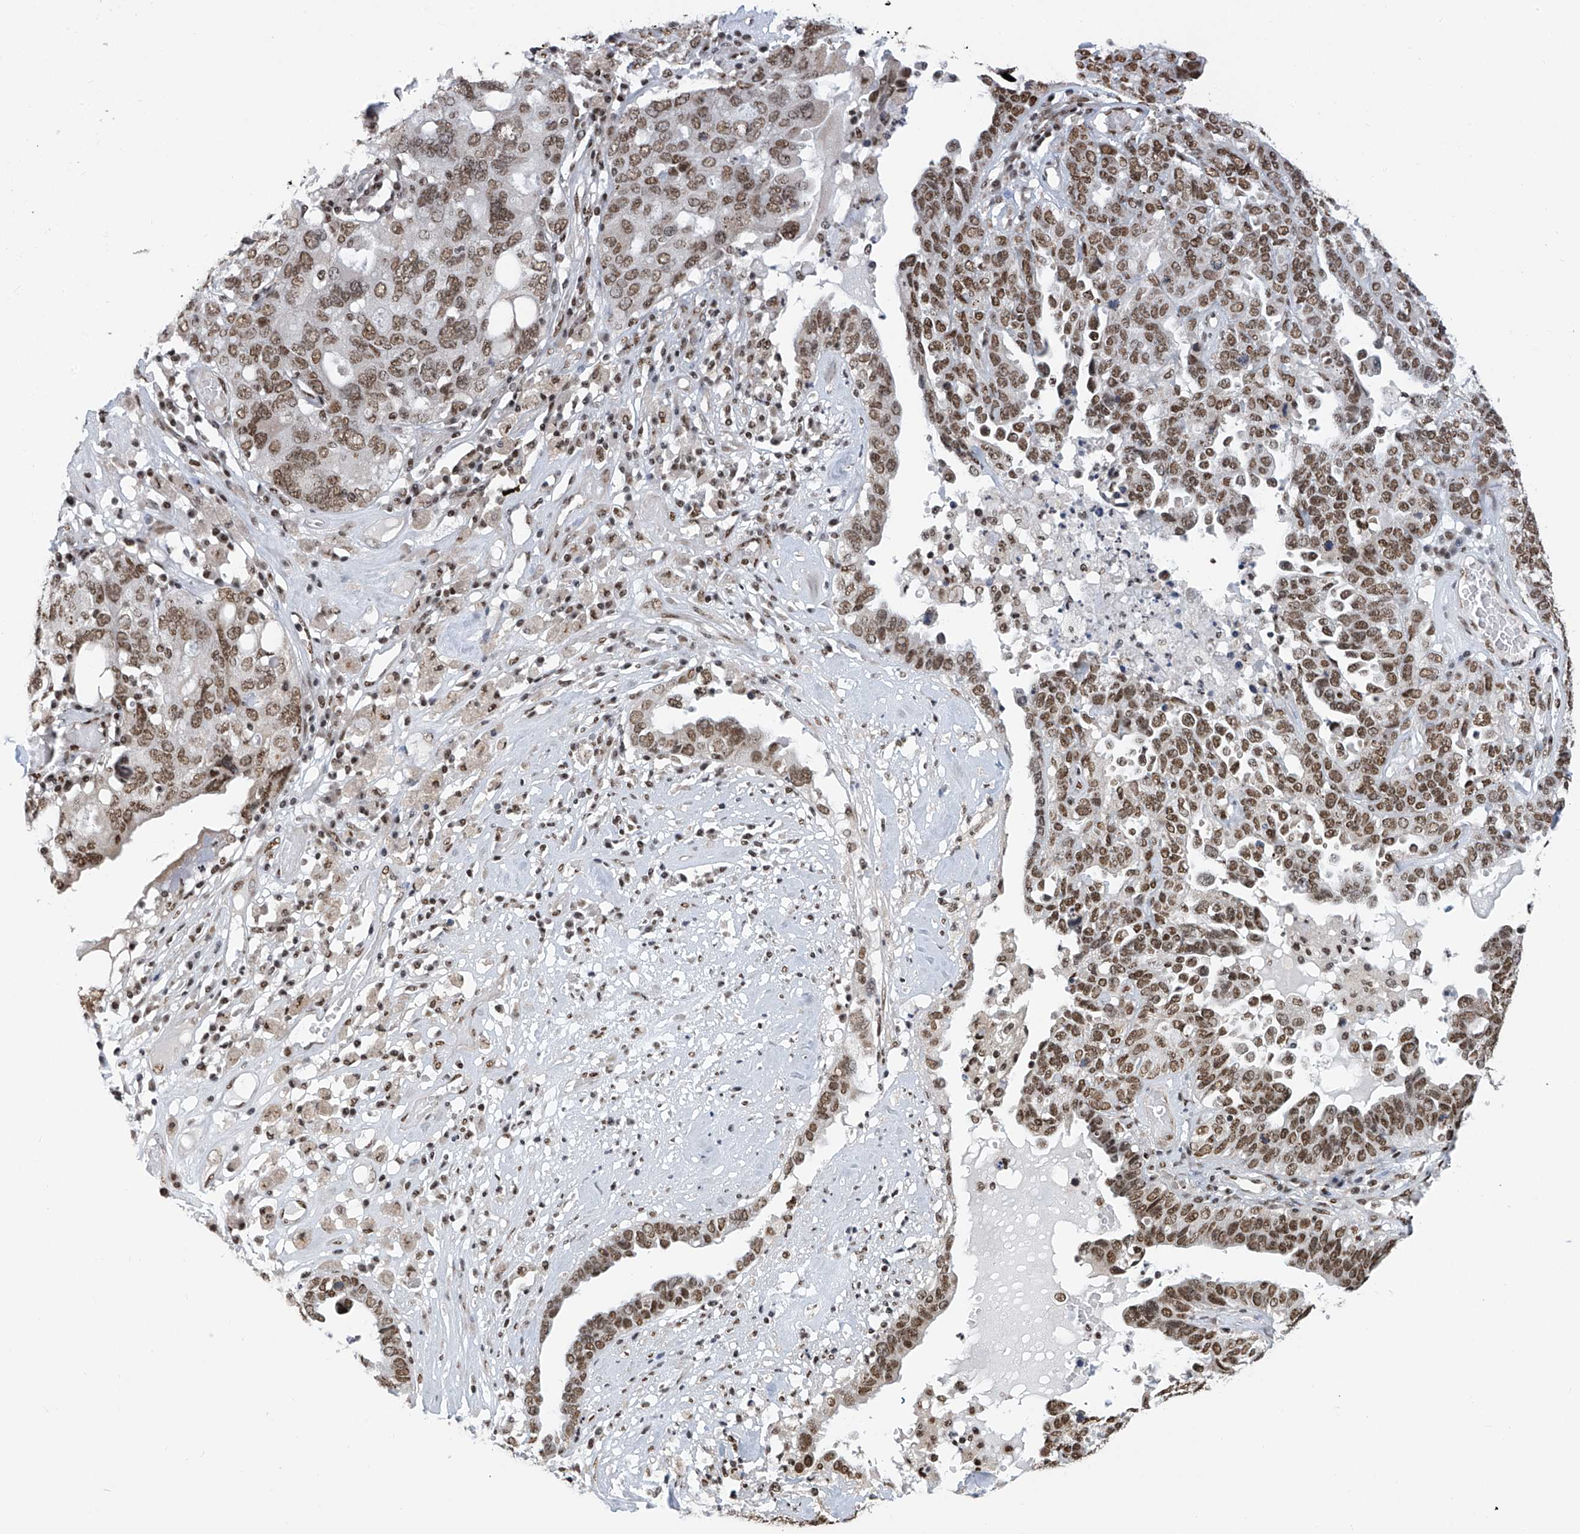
{"staining": {"intensity": "moderate", "quantity": ">75%", "location": "nuclear"}, "tissue": "ovarian cancer", "cell_type": "Tumor cells", "image_type": "cancer", "snomed": [{"axis": "morphology", "description": "Carcinoma, endometroid"}, {"axis": "topography", "description": "Ovary"}], "caption": "IHC histopathology image of neoplastic tissue: endometroid carcinoma (ovarian) stained using IHC reveals medium levels of moderate protein expression localized specifically in the nuclear of tumor cells, appearing as a nuclear brown color.", "gene": "APLF", "patient": {"sex": "female", "age": 62}}